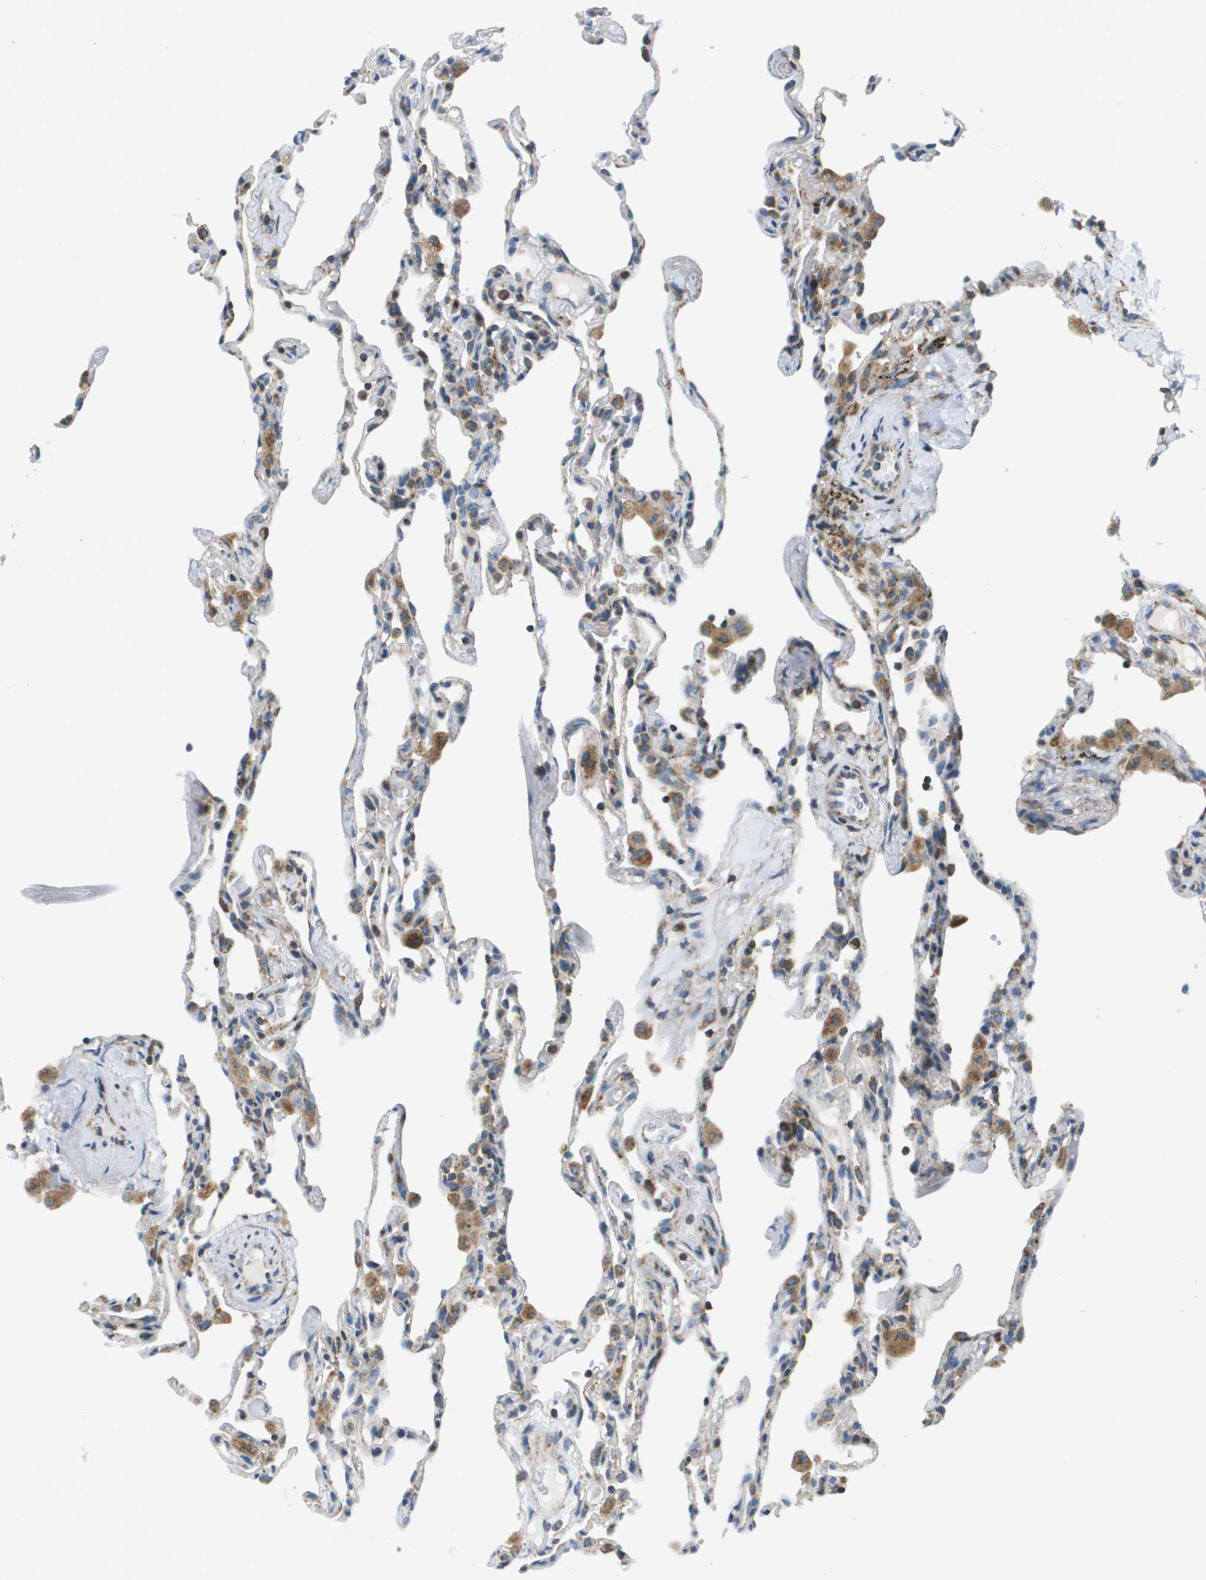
{"staining": {"intensity": "moderate", "quantity": "25%-75%", "location": "cytoplasmic/membranous"}, "tissue": "lung", "cell_type": "Alveolar cells", "image_type": "normal", "snomed": [{"axis": "morphology", "description": "Normal tissue, NOS"}, {"axis": "topography", "description": "Lung"}], "caption": "Immunohistochemistry (IHC) histopathology image of benign lung: lung stained using immunohistochemistry shows medium levels of moderate protein expression localized specifically in the cytoplasmic/membranous of alveolar cells, appearing as a cytoplasmic/membranous brown color.", "gene": "TAOK3", "patient": {"sex": "male", "age": 59}}